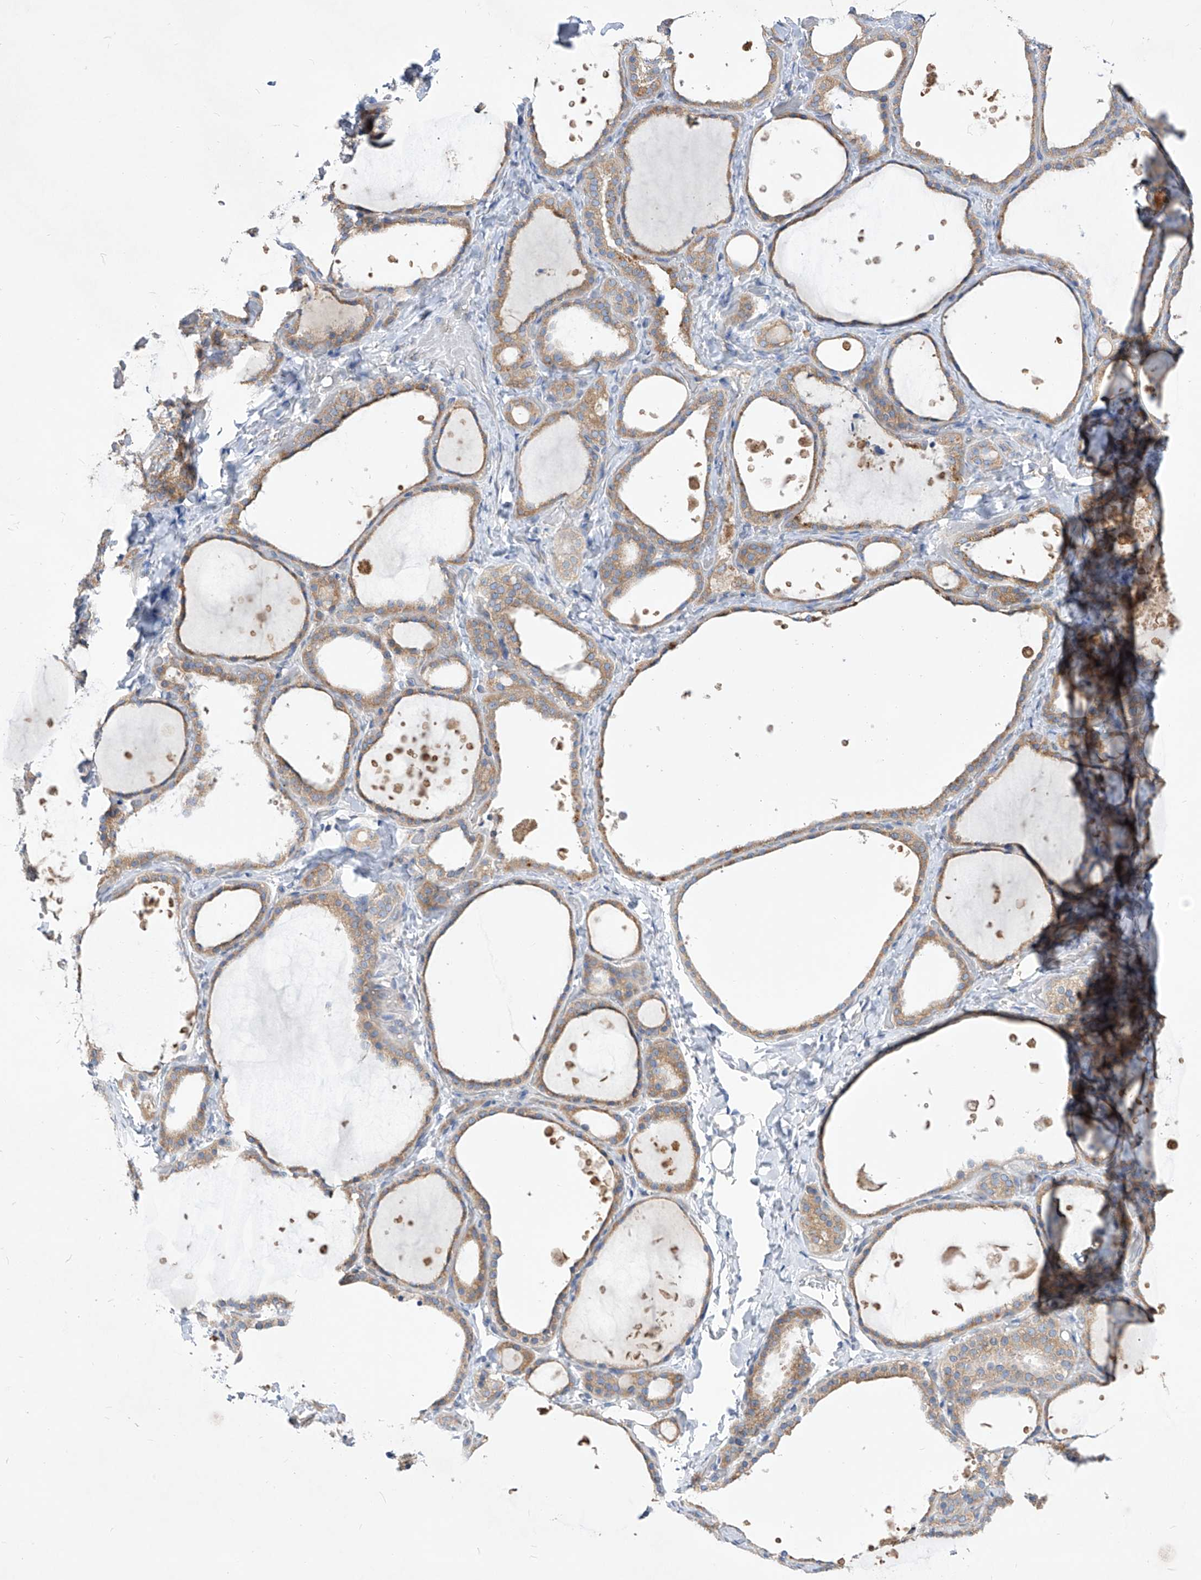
{"staining": {"intensity": "weak", "quantity": ">75%", "location": "cytoplasmic/membranous"}, "tissue": "thyroid gland", "cell_type": "Glandular cells", "image_type": "normal", "snomed": [{"axis": "morphology", "description": "Normal tissue, NOS"}, {"axis": "topography", "description": "Thyroid gland"}], "caption": "Glandular cells display weak cytoplasmic/membranous expression in approximately >75% of cells in unremarkable thyroid gland.", "gene": "UFL1", "patient": {"sex": "female", "age": 44}}